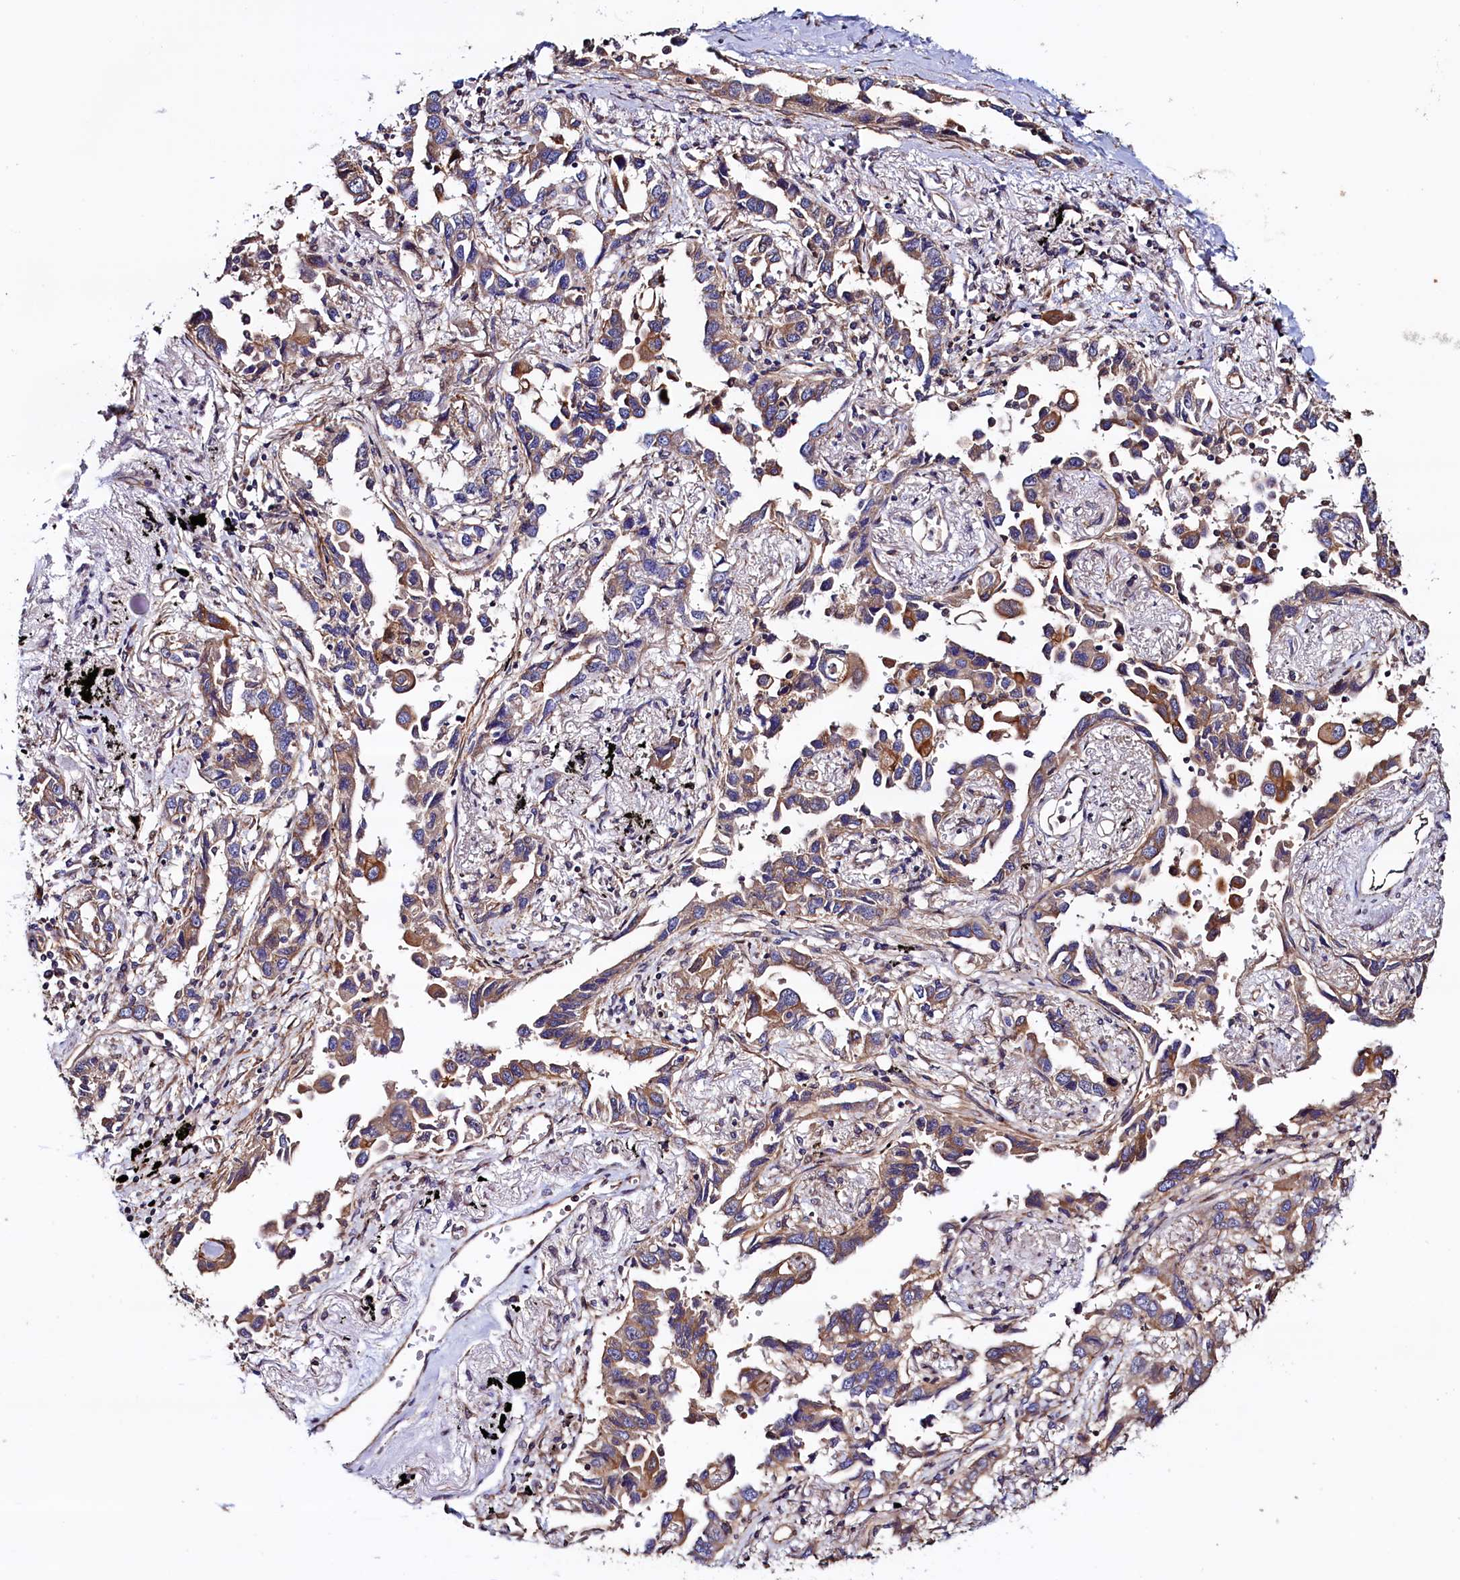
{"staining": {"intensity": "moderate", "quantity": "25%-75%", "location": "cytoplasmic/membranous"}, "tissue": "lung cancer", "cell_type": "Tumor cells", "image_type": "cancer", "snomed": [{"axis": "morphology", "description": "Adenocarcinoma, NOS"}, {"axis": "topography", "description": "Lung"}], "caption": "Immunohistochemistry (DAB) staining of adenocarcinoma (lung) displays moderate cytoplasmic/membranous protein staining in approximately 25%-75% of tumor cells.", "gene": "ATXN2L", "patient": {"sex": "male", "age": 67}}